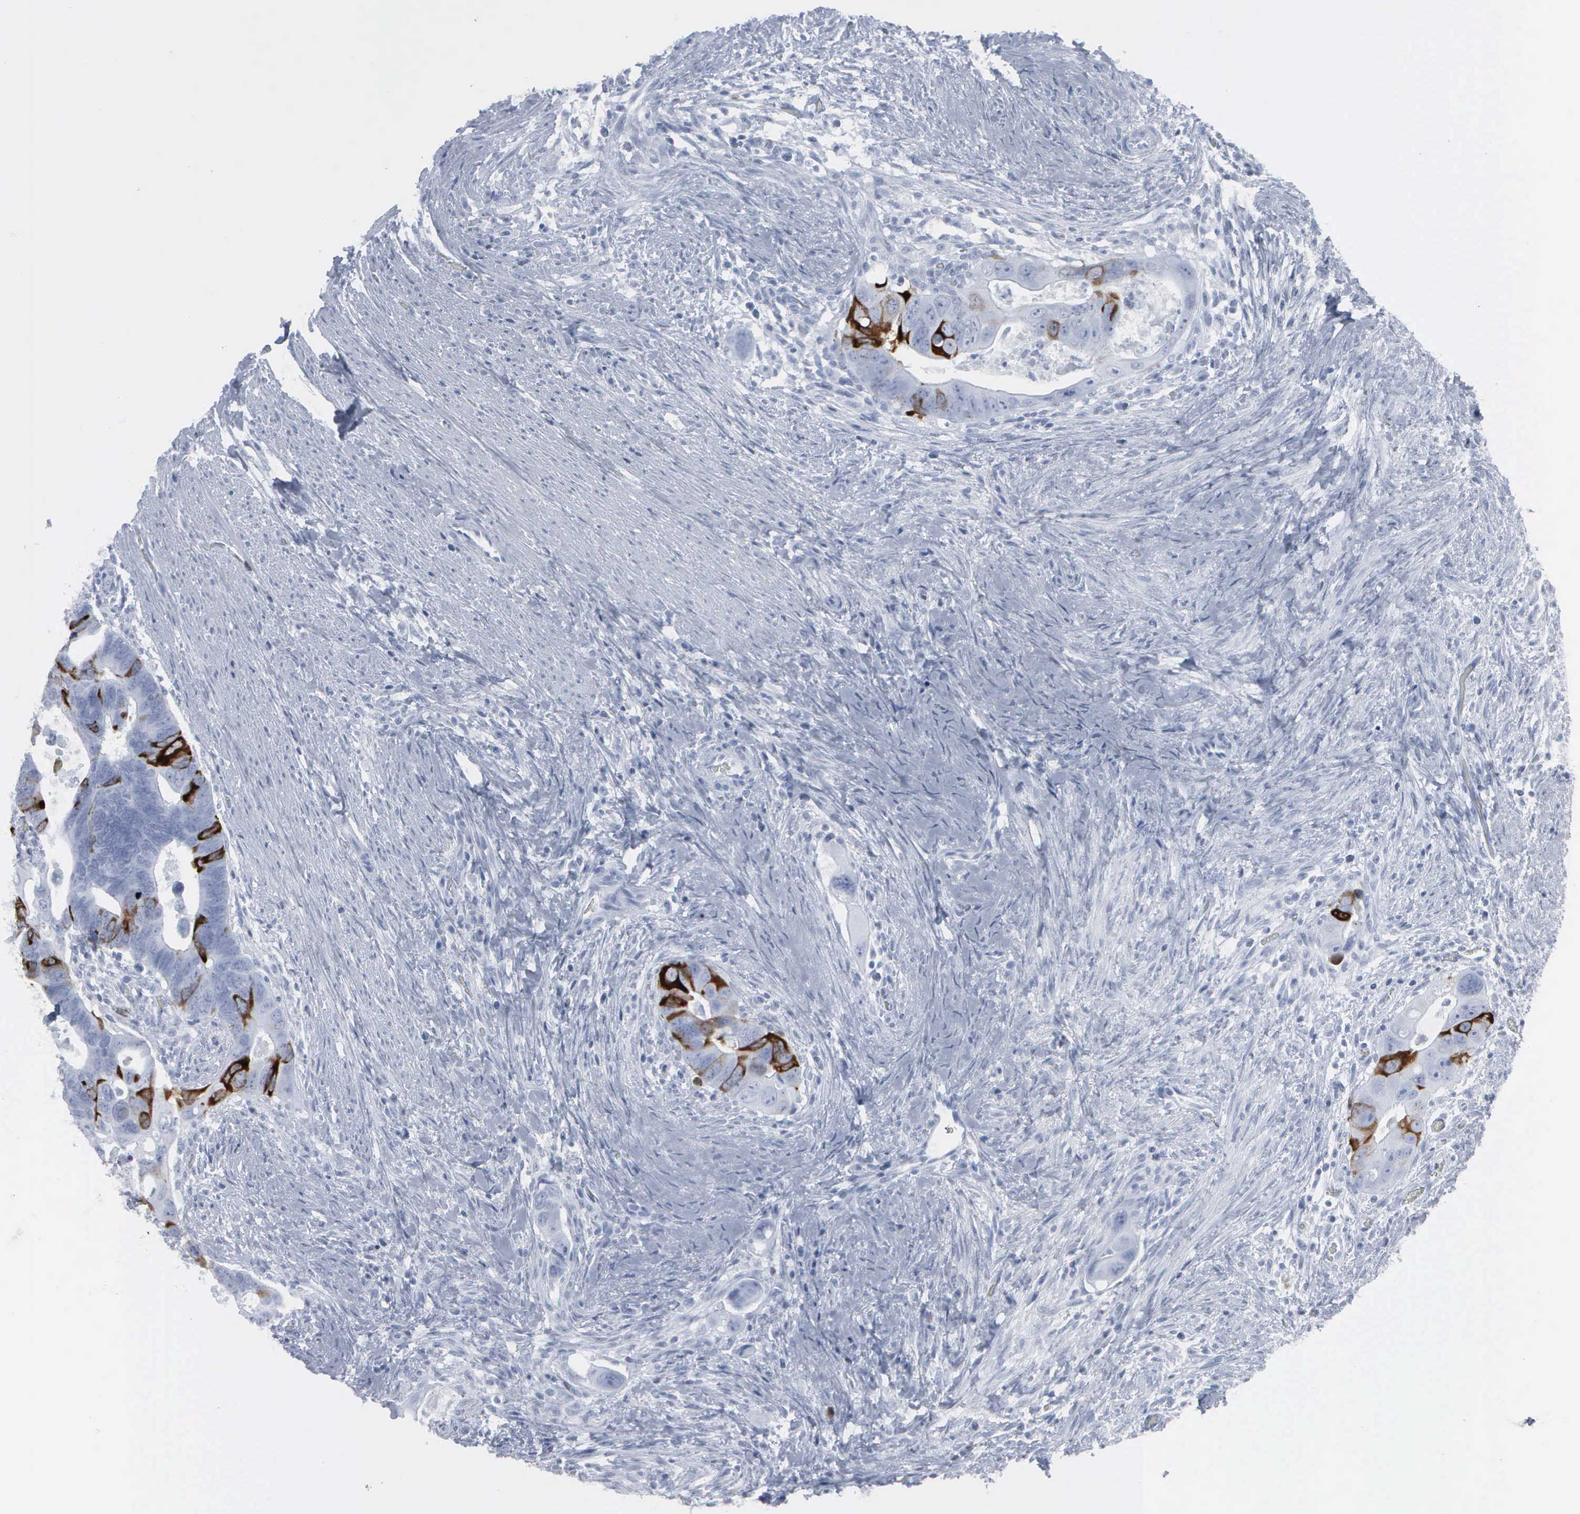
{"staining": {"intensity": "strong", "quantity": "<25%", "location": "cytoplasmic/membranous,nuclear"}, "tissue": "colorectal cancer", "cell_type": "Tumor cells", "image_type": "cancer", "snomed": [{"axis": "morphology", "description": "Adenocarcinoma, NOS"}, {"axis": "topography", "description": "Rectum"}], "caption": "Protein expression analysis of human colorectal cancer (adenocarcinoma) reveals strong cytoplasmic/membranous and nuclear expression in approximately <25% of tumor cells.", "gene": "CCNB1", "patient": {"sex": "male", "age": 53}}